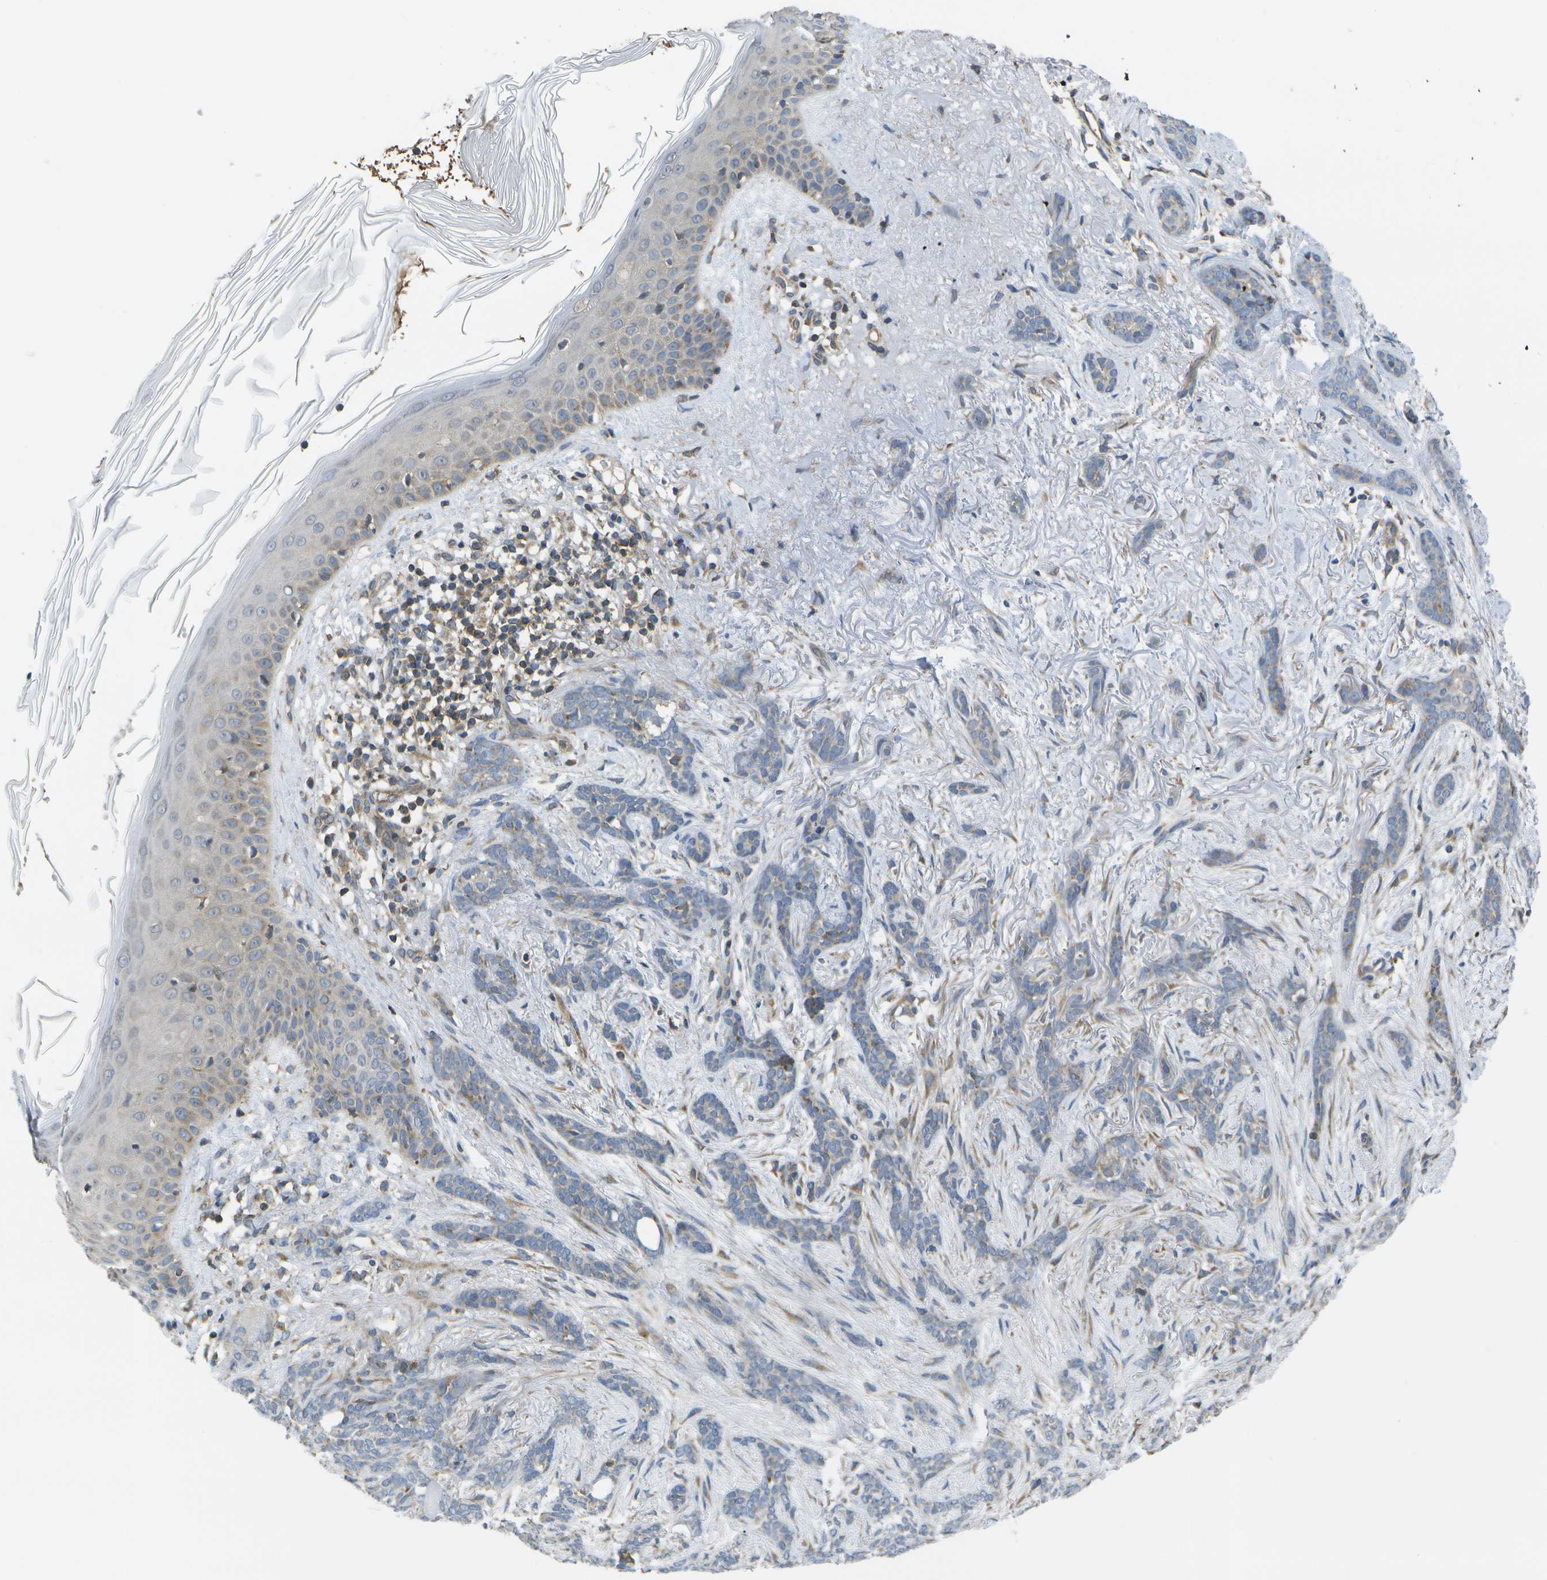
{"staining": {"intensity": "weak", "quantity": "<25%", "location": "cytoplasmic/membranous"}, "tissue": "skin cancer", "cell_type": "Tumor cells", "image_type": "cancer", "snomed": [{"axis": "morphology", "description": "Basal cell carcinoma"}, {"axis": "morphology", "description": "Adnexal tumor, benign"}, {"axis": "topography", "description": "Skin"}], "caption": "Protein analysis of skin benign adnexal tumor demonstrates no significant expression in tumor cells.", "gene": "DPM3", "patient": {"sex": "female", "age": 42}}